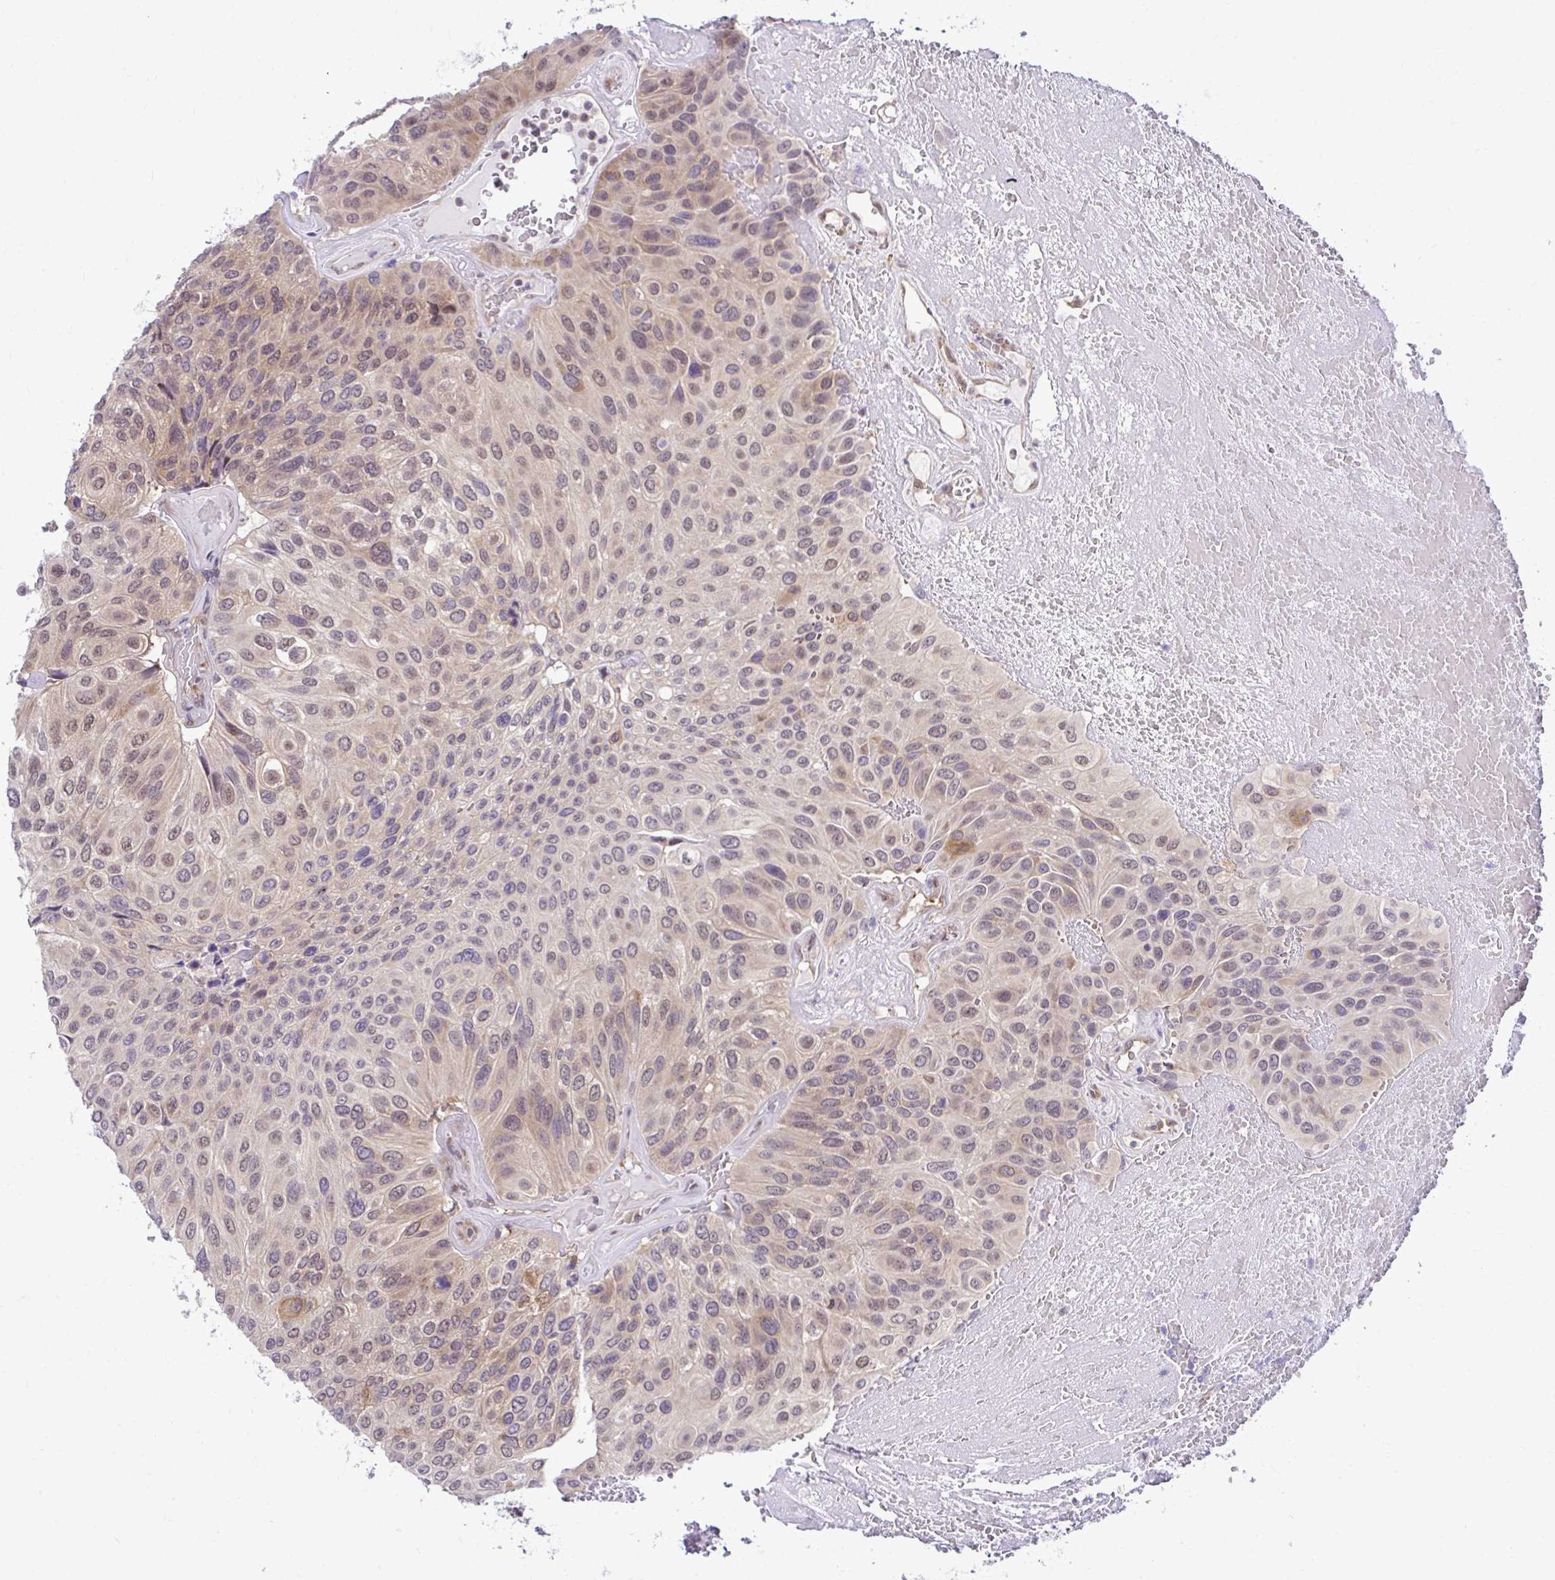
{"staining": {"intensity": "weak", "quantity": "25%-75%", "location": "cytoplasmic/membranous,nuclear"}, "tissue": "urothelial cancer", "cell_type": "Tumor cells", "image_type": "cancer", "snomed": [{"axis": "morphology", "description": "Urothelial carcinoma, High grade"}, {"axis": "topography", "description": "Urinary bladder"}], "caption": "Immunohistochemical staining of urothelial cancer reveals low levels of weak cytoplasmic/membranous and nuclear expression in approximately 25%-75% of tumor cells. (Brightfield microscopy of DAB IHC at high magnification).", "gene": "PSMD3", "patient": {"sex": "male", "age": 66}}